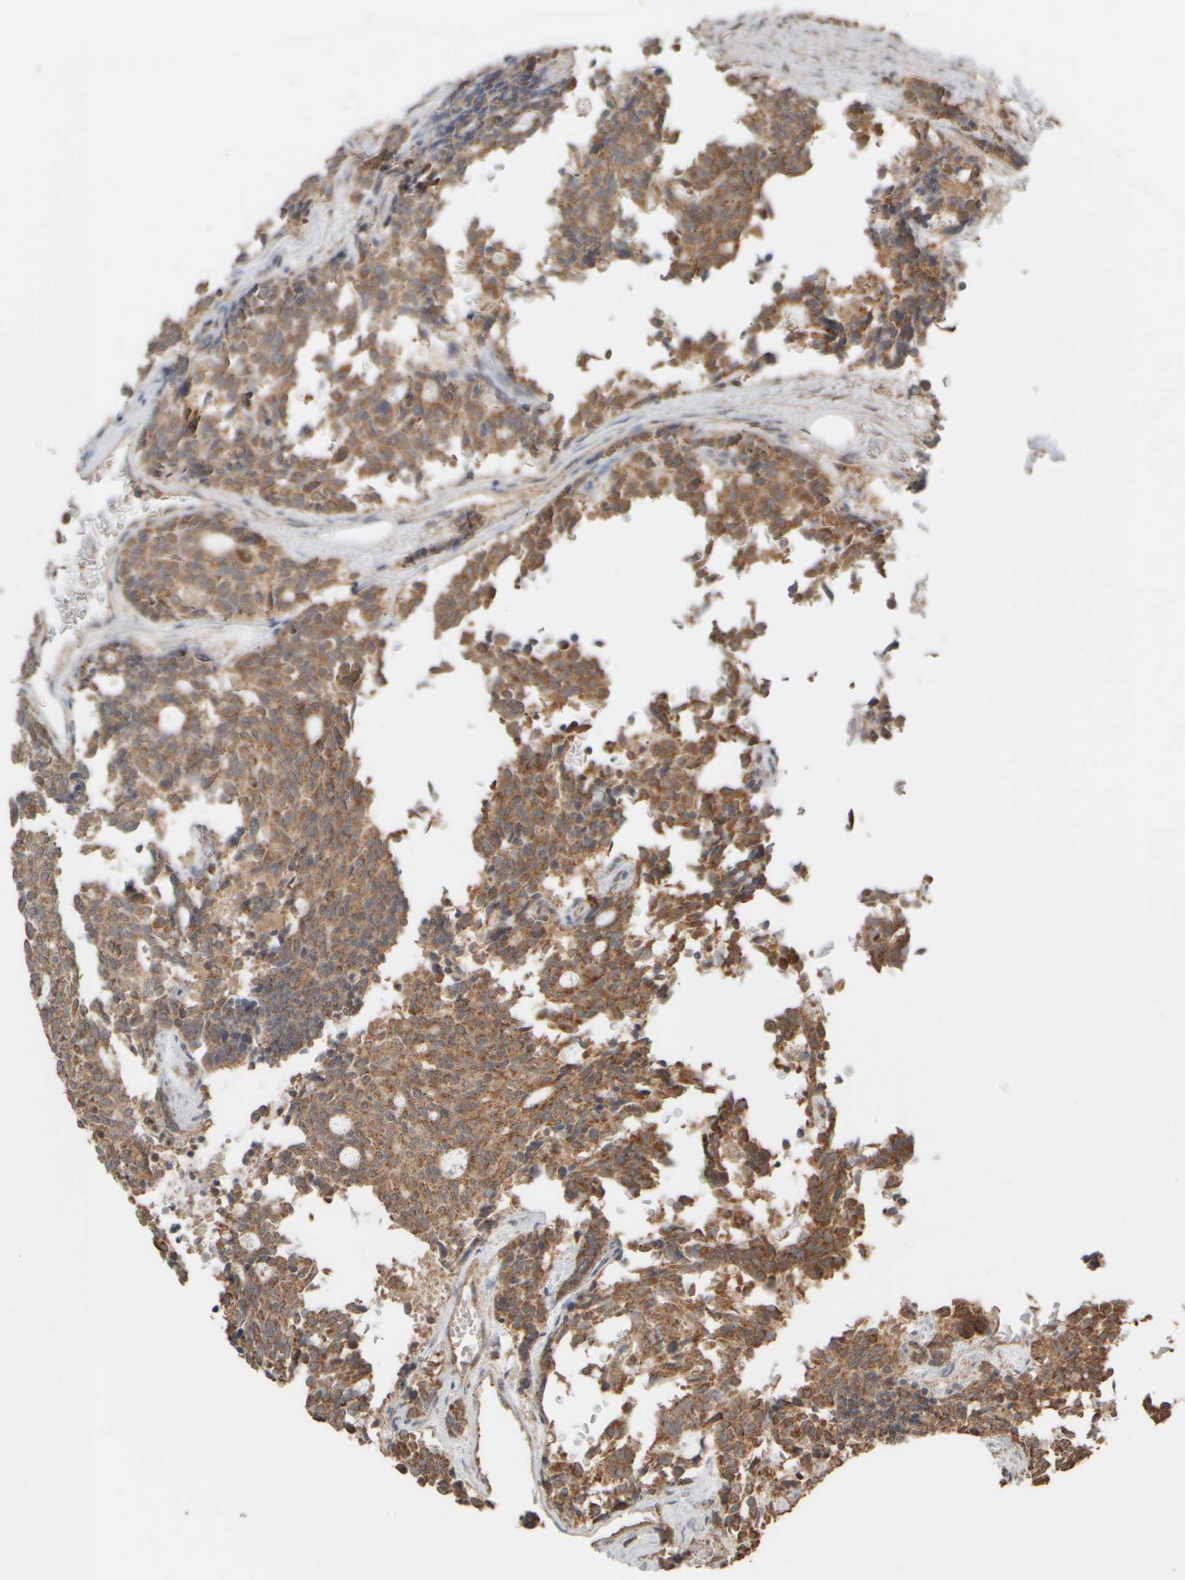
{"staining": {"intensity": "moderate", "quantity": ">75%", "location": "cytoplasmic/membranous"}, "tissue": "carcinoid", "cell_type": "Tumor cells", "image_type": "cancer", "snomed": [{"axis": "morphology", "description": "Carcinoid, malignant, NOS"}, {"axis": "topography", "description": "Pancreas"}], "caption": "Approximately >75% of tumor cells in carcinoid exhibit moderate cytoplasmic/membranous protein expression as visualized by brown immunohistochemical staining.", "gene": "EIF2B3", "patient": {"sex": "female", "age": 54}}